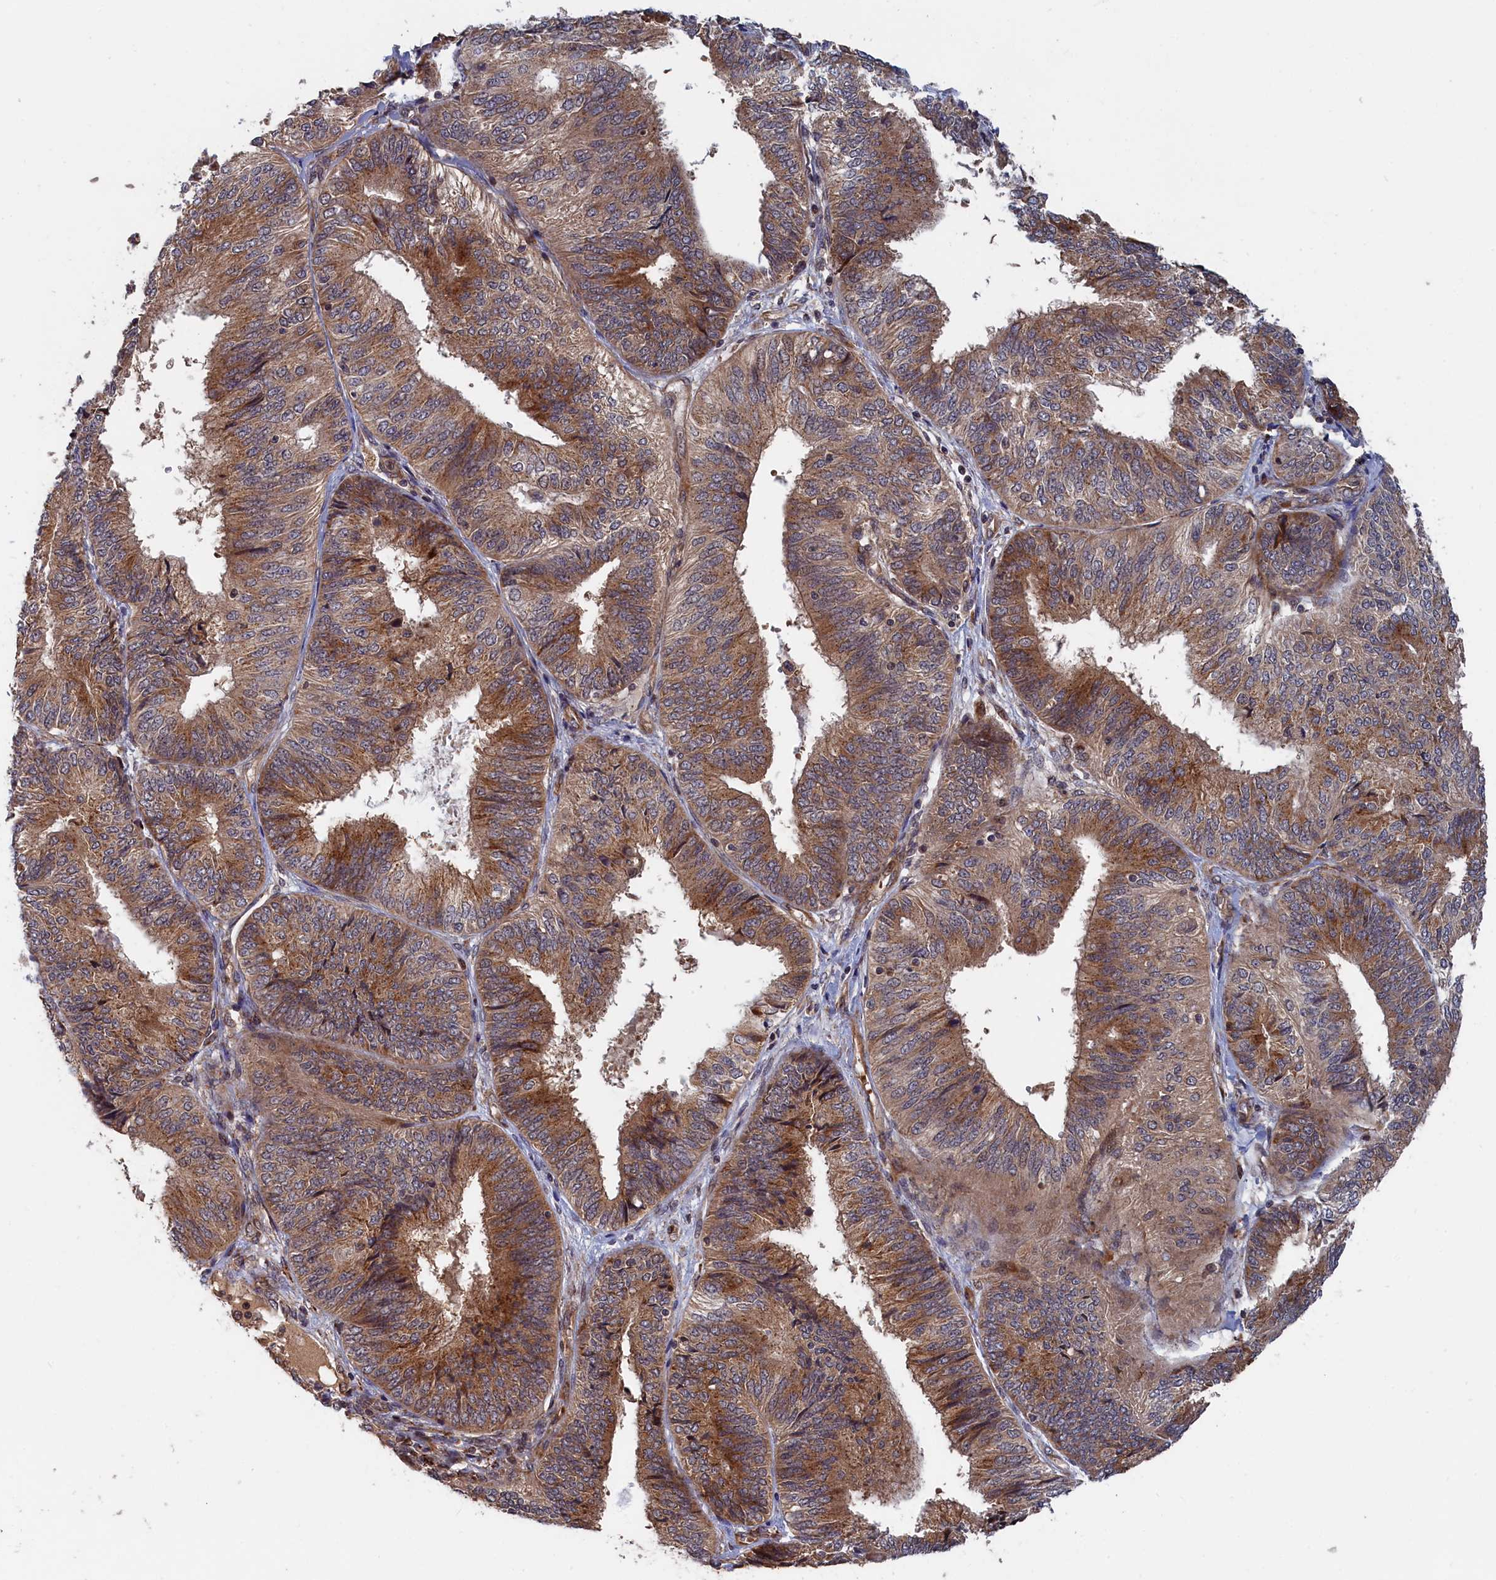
{"staining": {"intensity": "moderate", "quantity": ">75%", "location": "cytoplasmic/membranous"}, "tissue": "endometrial cancer", "cell_type": "Tumor cells", "image_type": "cancer", "snomed": [{"axis": "morphology", "description": "Adenocarcinoma, NOS"}, {"axis": "topography", "description": "Endometrium"}], "caption": "Moderate cytoplasmic/membranous staining for a protein is identified in approximately >75% of tumor cells of adenocarcinoma (endometrial) using immunohistochemistry.", "gene": "TRAPPC2L", "patient": {"sex": "female", "age": 58}}